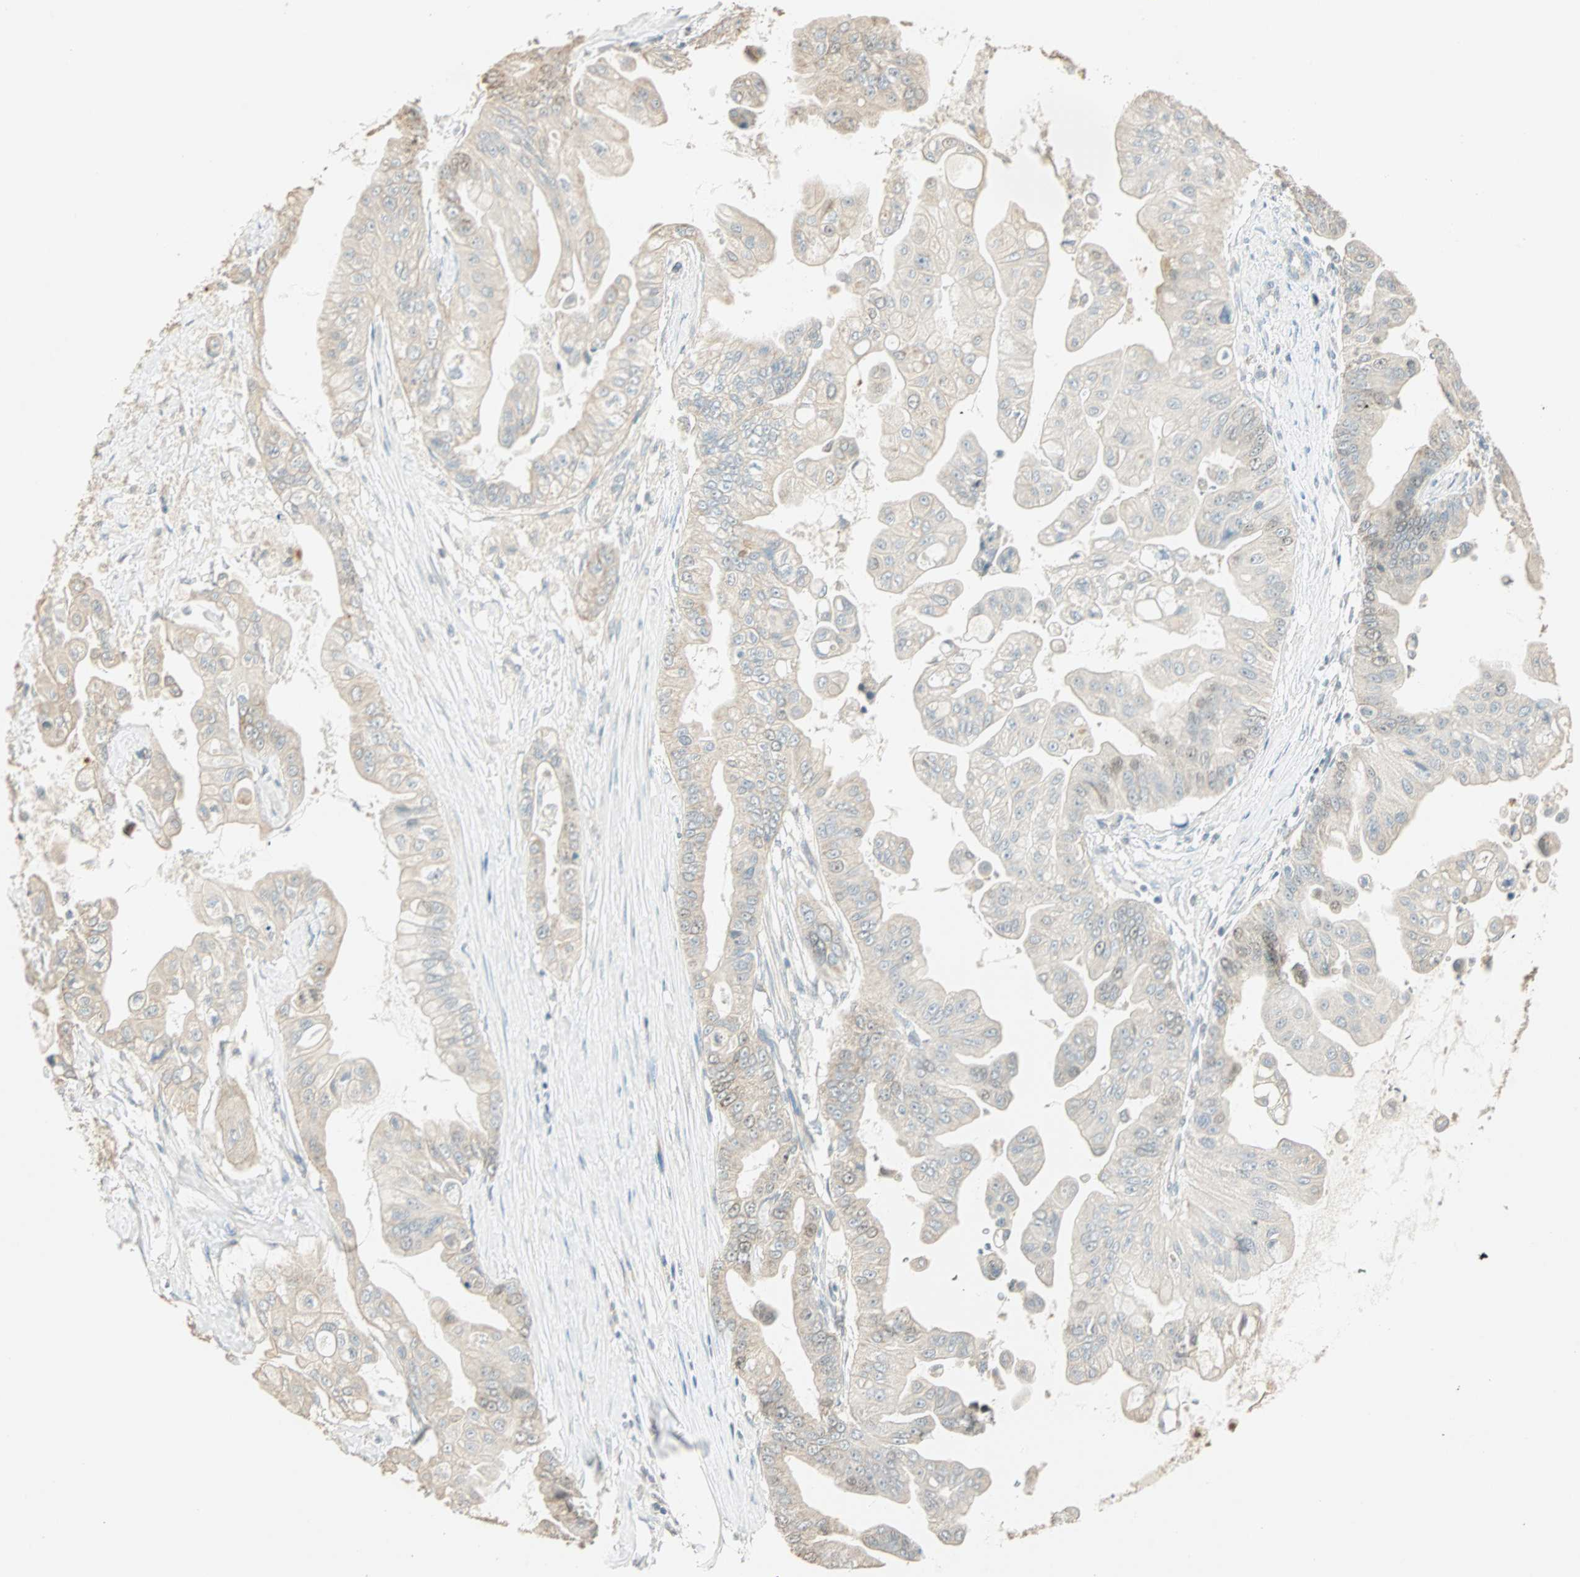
{"staining": {"intensity": "weak", "quantity": "25%-75%", "location": "cytoplasmic/membranous"}, "tissue": "pancreatic cancer", "cell_type": "Tumor cells", "image_type": "cancer", "snomed": [{"axis": "morphology", "description": "Adenocarcinoma, NOS"}, {"axis": "topography", "description": "Pancreas"}], "caption": "Pancreatic adenocarcinoma stained with IHC shows weak cytoplasmic/membranous staining in approximately 25%-75% of tumor cells.", "gene": "RAD18", "patient": {"sex": "female", "age": 75}}